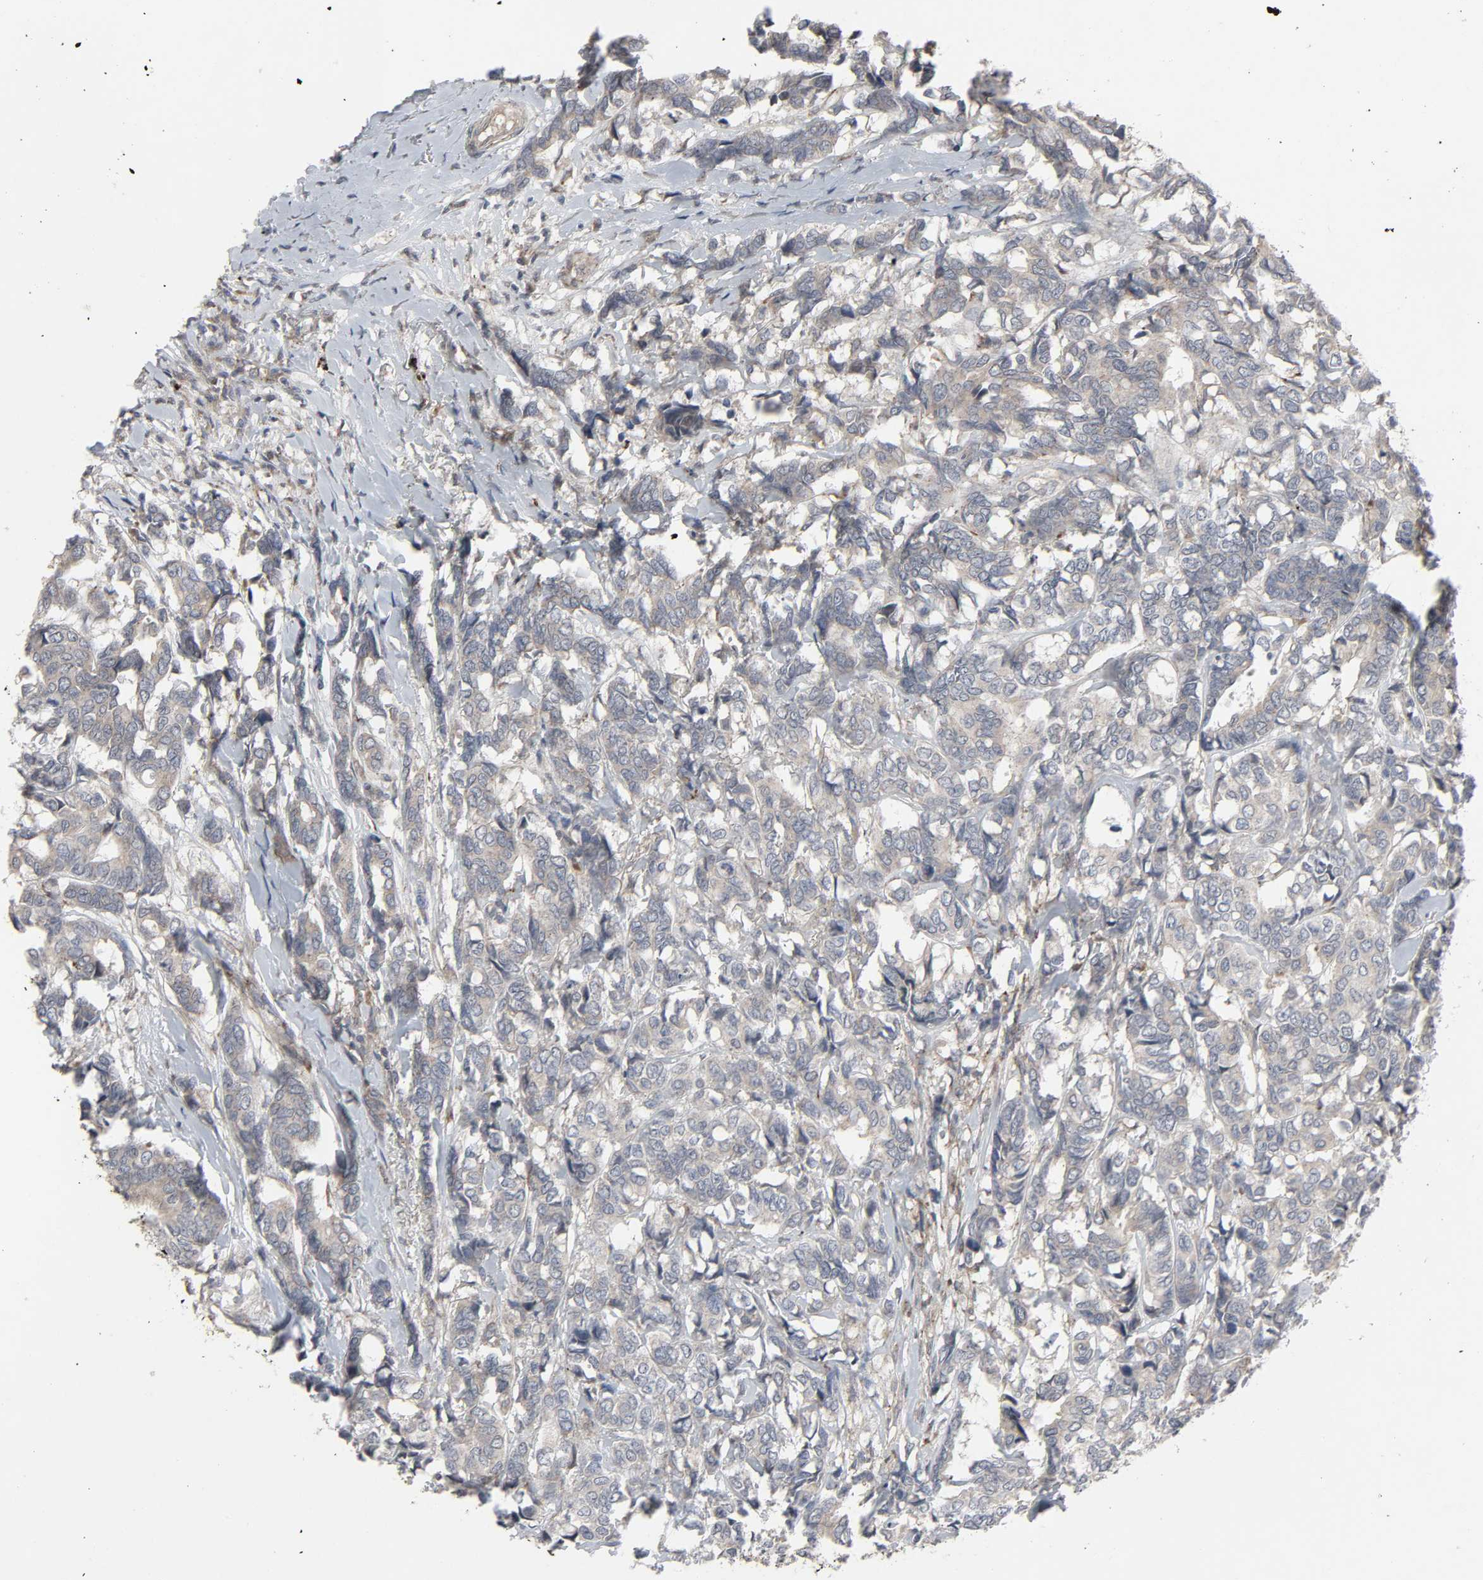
{"staining": {"intensity": "weak", "quantity": ">75%", "location": "cytoplasmic/membranous"}, "tissue": "breast cancer", "cell_type": "Tumor cells", "image_type": "cancer", "snomed": [{"axis": "morphology", "description": "Duct carcinoma"}, {"axis": "topography", "description": "Breast"}], "caption": "Brown immunohistochemical staining in breast infiltrating ductal carcinoma demonstrates weak cytoplasmic/membranous positivity in approximately >75% of tumor cells. (IHC, brightfield microscopy, high magnification).", "gene": "ADCY4", "patient": {"sex": "female", "age": 87}}